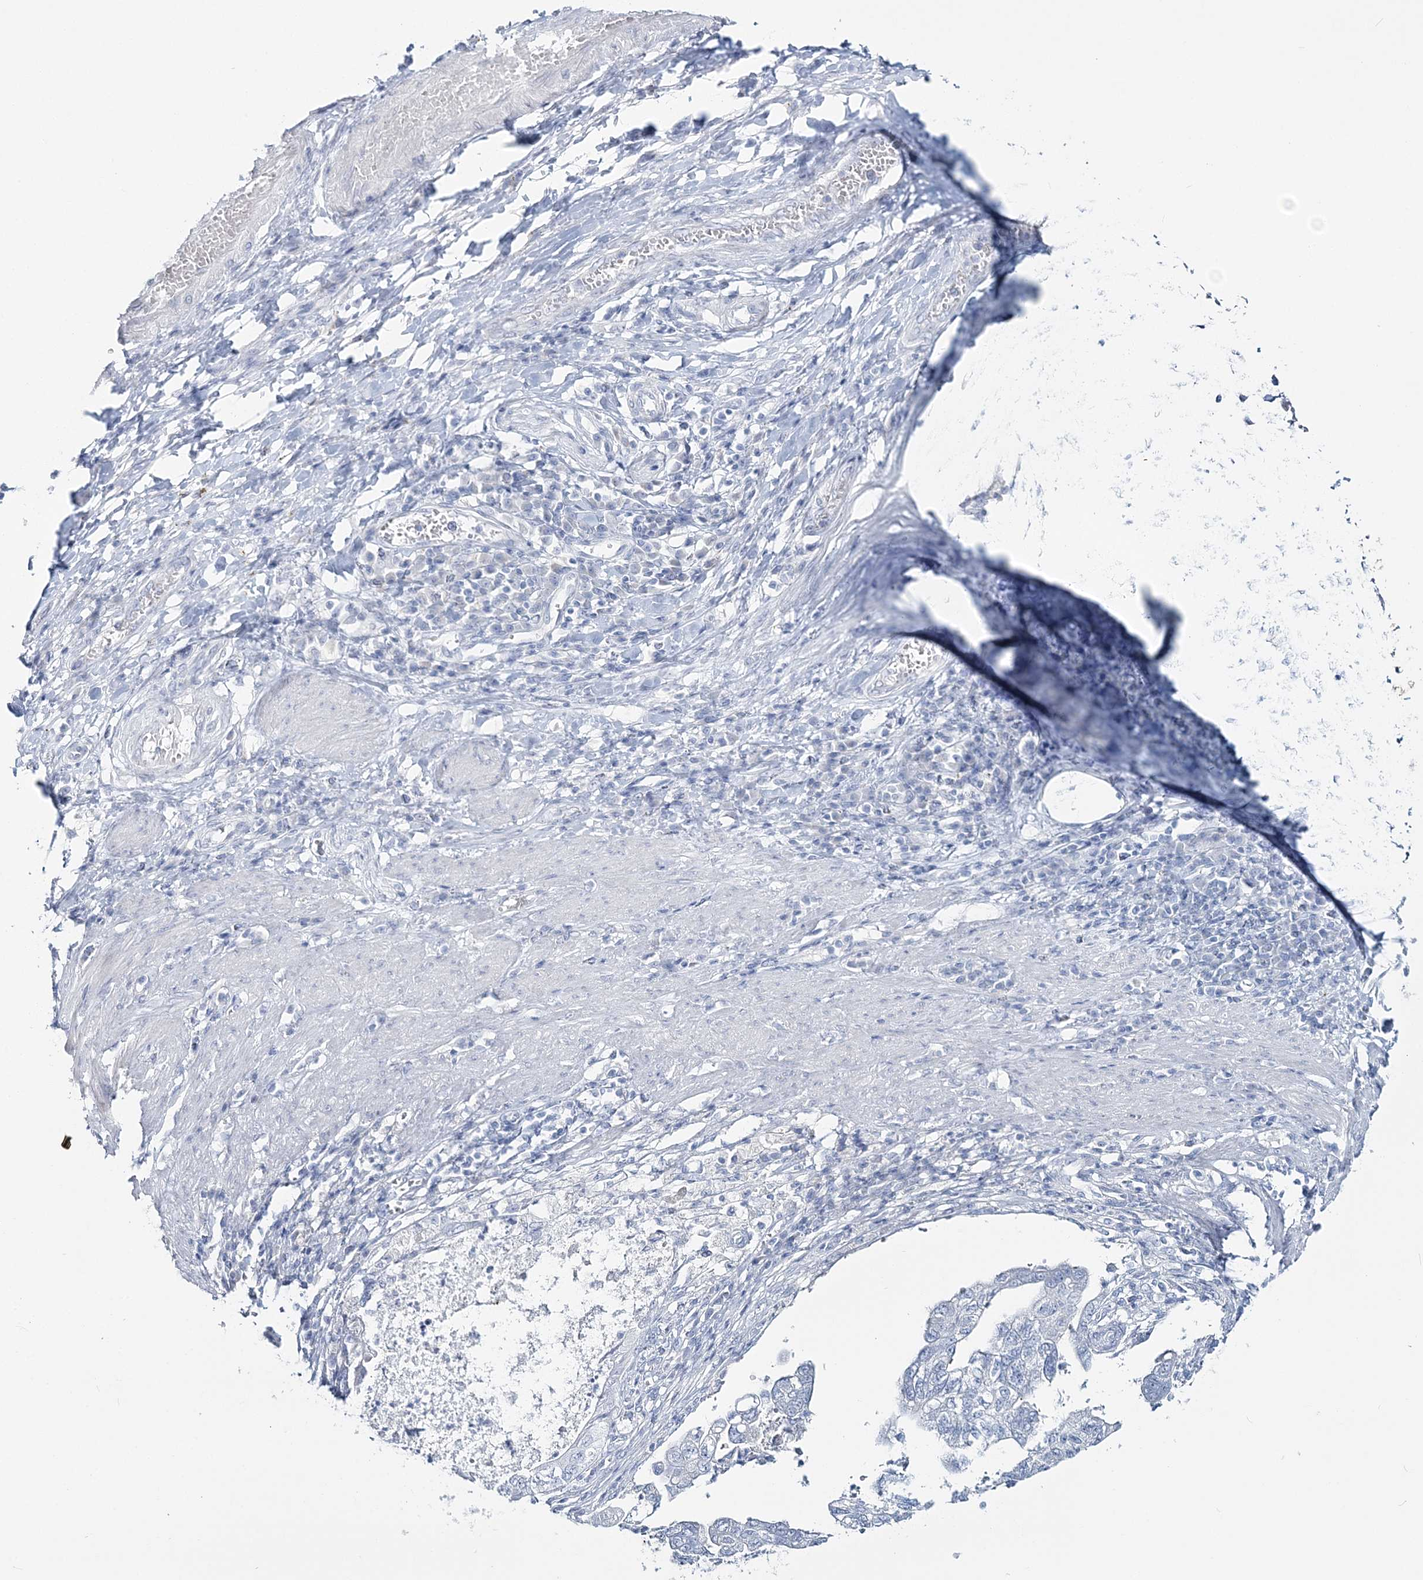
{"staining": {"intensity": "negative", "quantity": "none", "location": "none"}, "tissue": "stomach cancer", "cell_type": "Tumor cells", "image_type": "cancer", "snomed": [{"axis": "morphology", "description": "Adenocarcinoma, NOS"}, {"axis": "topography", "description": "Stomach"}], "caption": "Tumor cells are negative for protein expression in human adenocarcinoma (stomach).", "gene": "CYP3A4", "patient": {"sex": "male", "age": 59}}